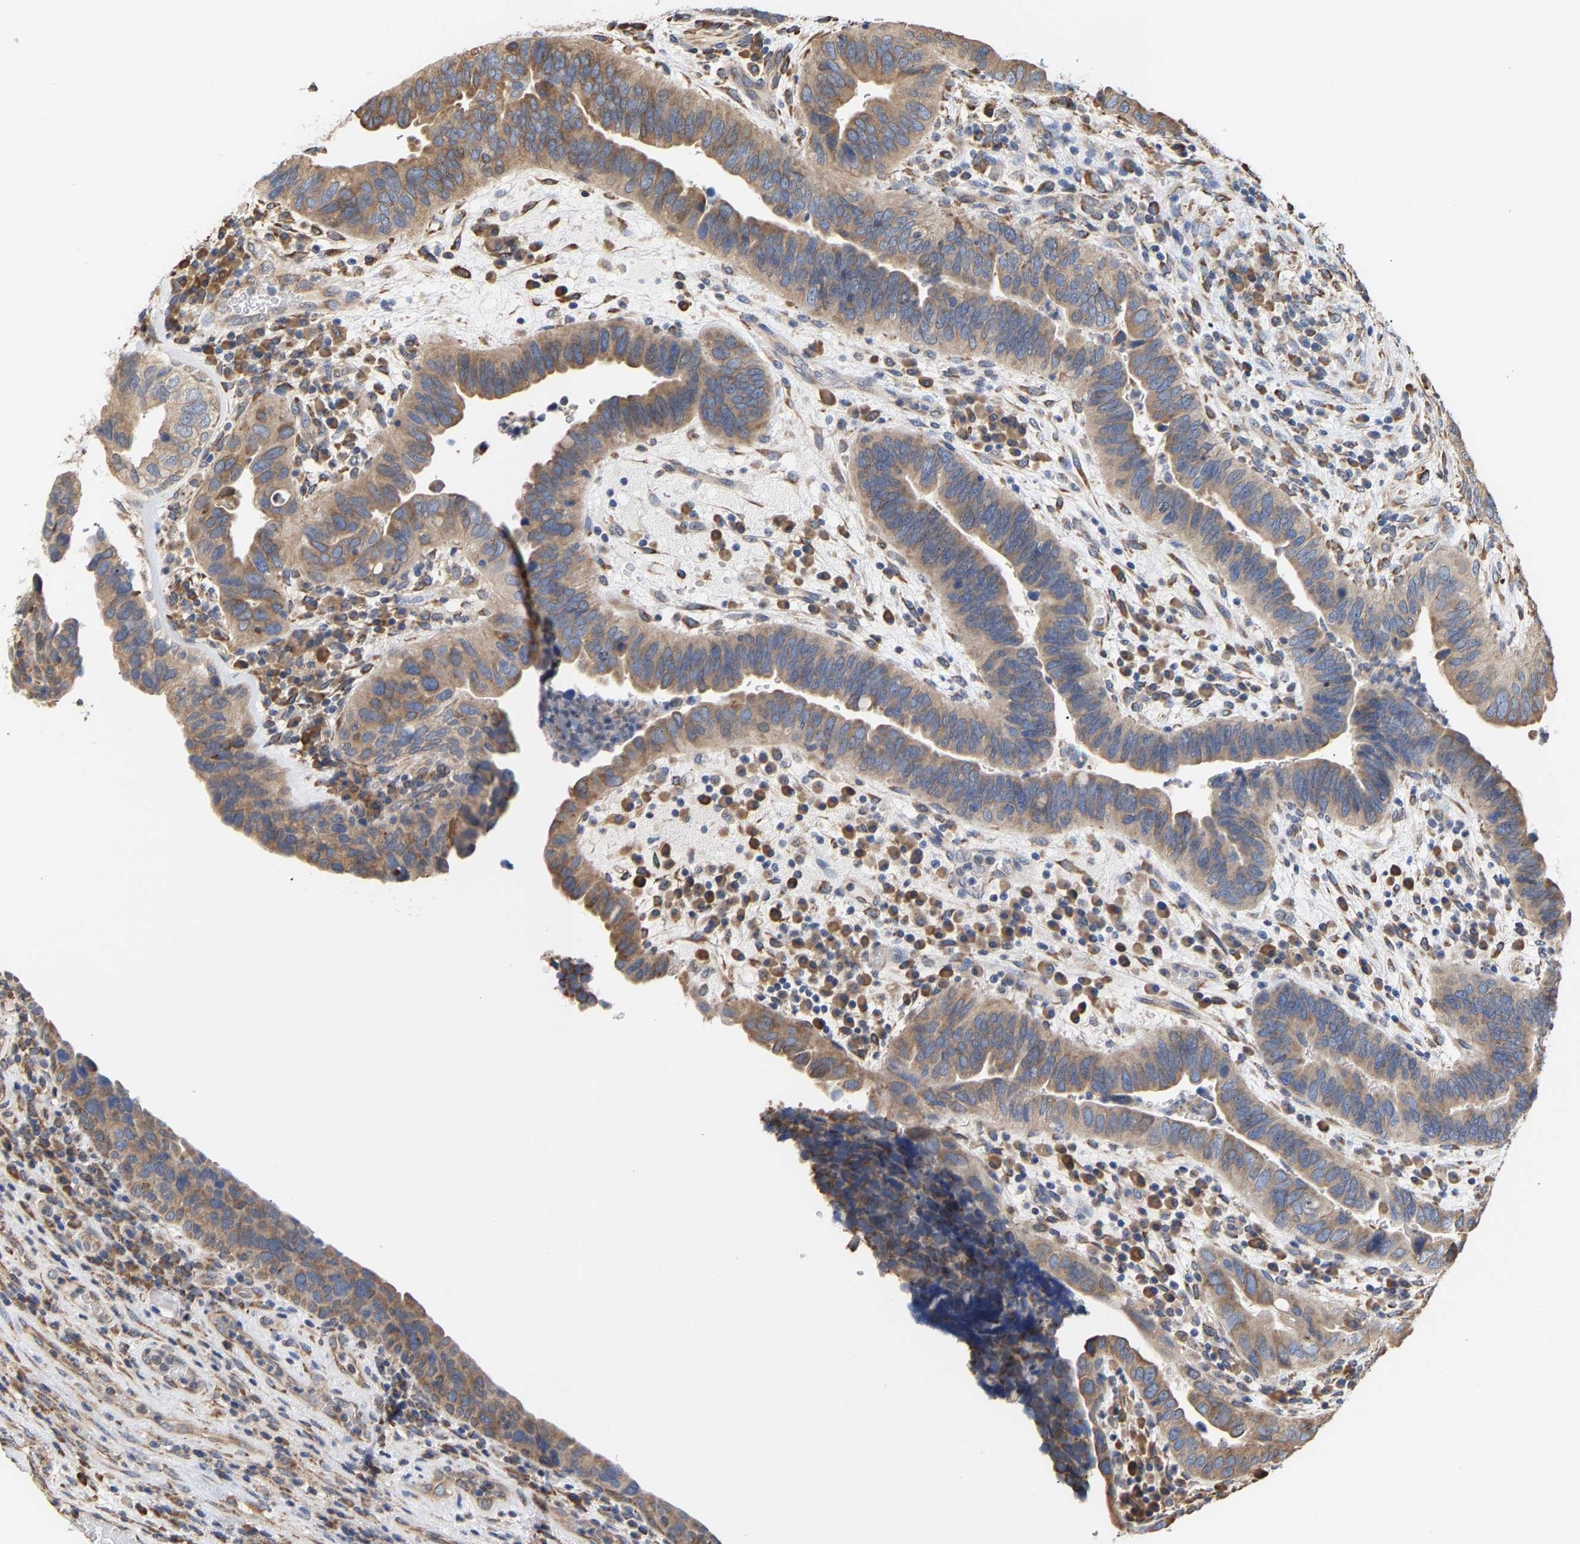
{"staining": {"intensity": "moderate", "quantity": ">75%", "location": "cytoplasmic/membranous"}, "tissue": "urothelial cancer", "cell_type": "Tumor cells", "image_type": "cancer", "snomed": [{"axis": "morphology", "description": "Urothelial carcinoma, High grade"}, {"axis": "topography", "description": "Urinary bladder"}], "caption": "Tumor cells show medium levels of moderate cytoplasmic/membranous staining in approximately >75% of cells in urothelial cancer.", "gene": "ARAP1", "patient": {"sex": "female", "age": 82}}